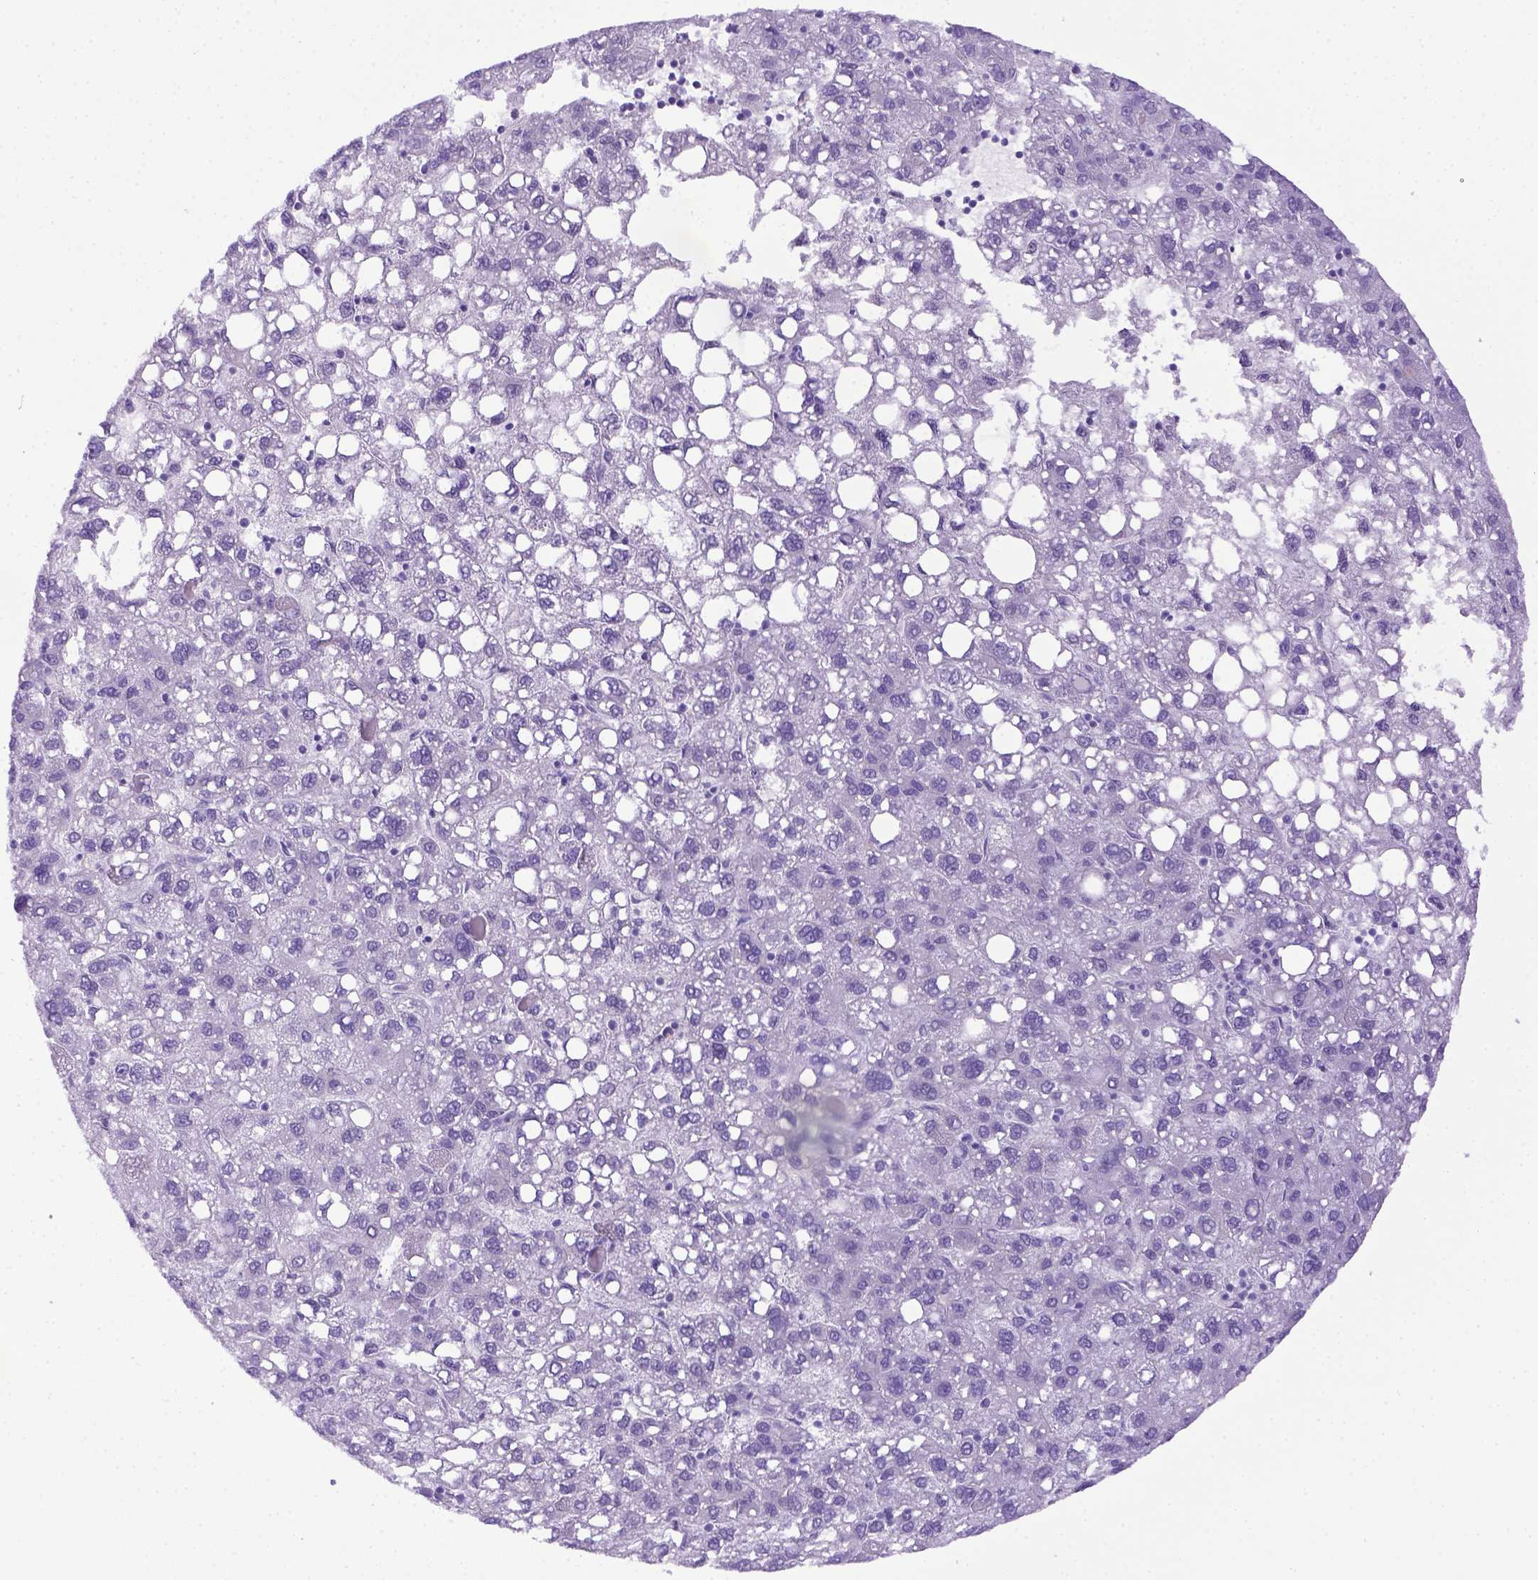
{"staining": {"intensity": "negative", "quantity": "none", "location": "none"}, "tissue": "liver cancer", "cell_type": "Tumor cells", "image_type": "cancer", "snomed": [{"axis": "morphology", "description": "Carcinoma, Hepatocellular, NOS"}, {"axis": "topography", "description": "Liver"}], "caption": "Liver hepatocellular carcinoma was stained to show a protein in brown. There is no significant positivity in tumor cells. The staining is performed using DAB (3,3'-diaminobenzidine) brown chromogen with nuclei counter-stained in using hematoxylin.", "gene": "ITIH4", "patient": {"sex": "female", "age": 82}}